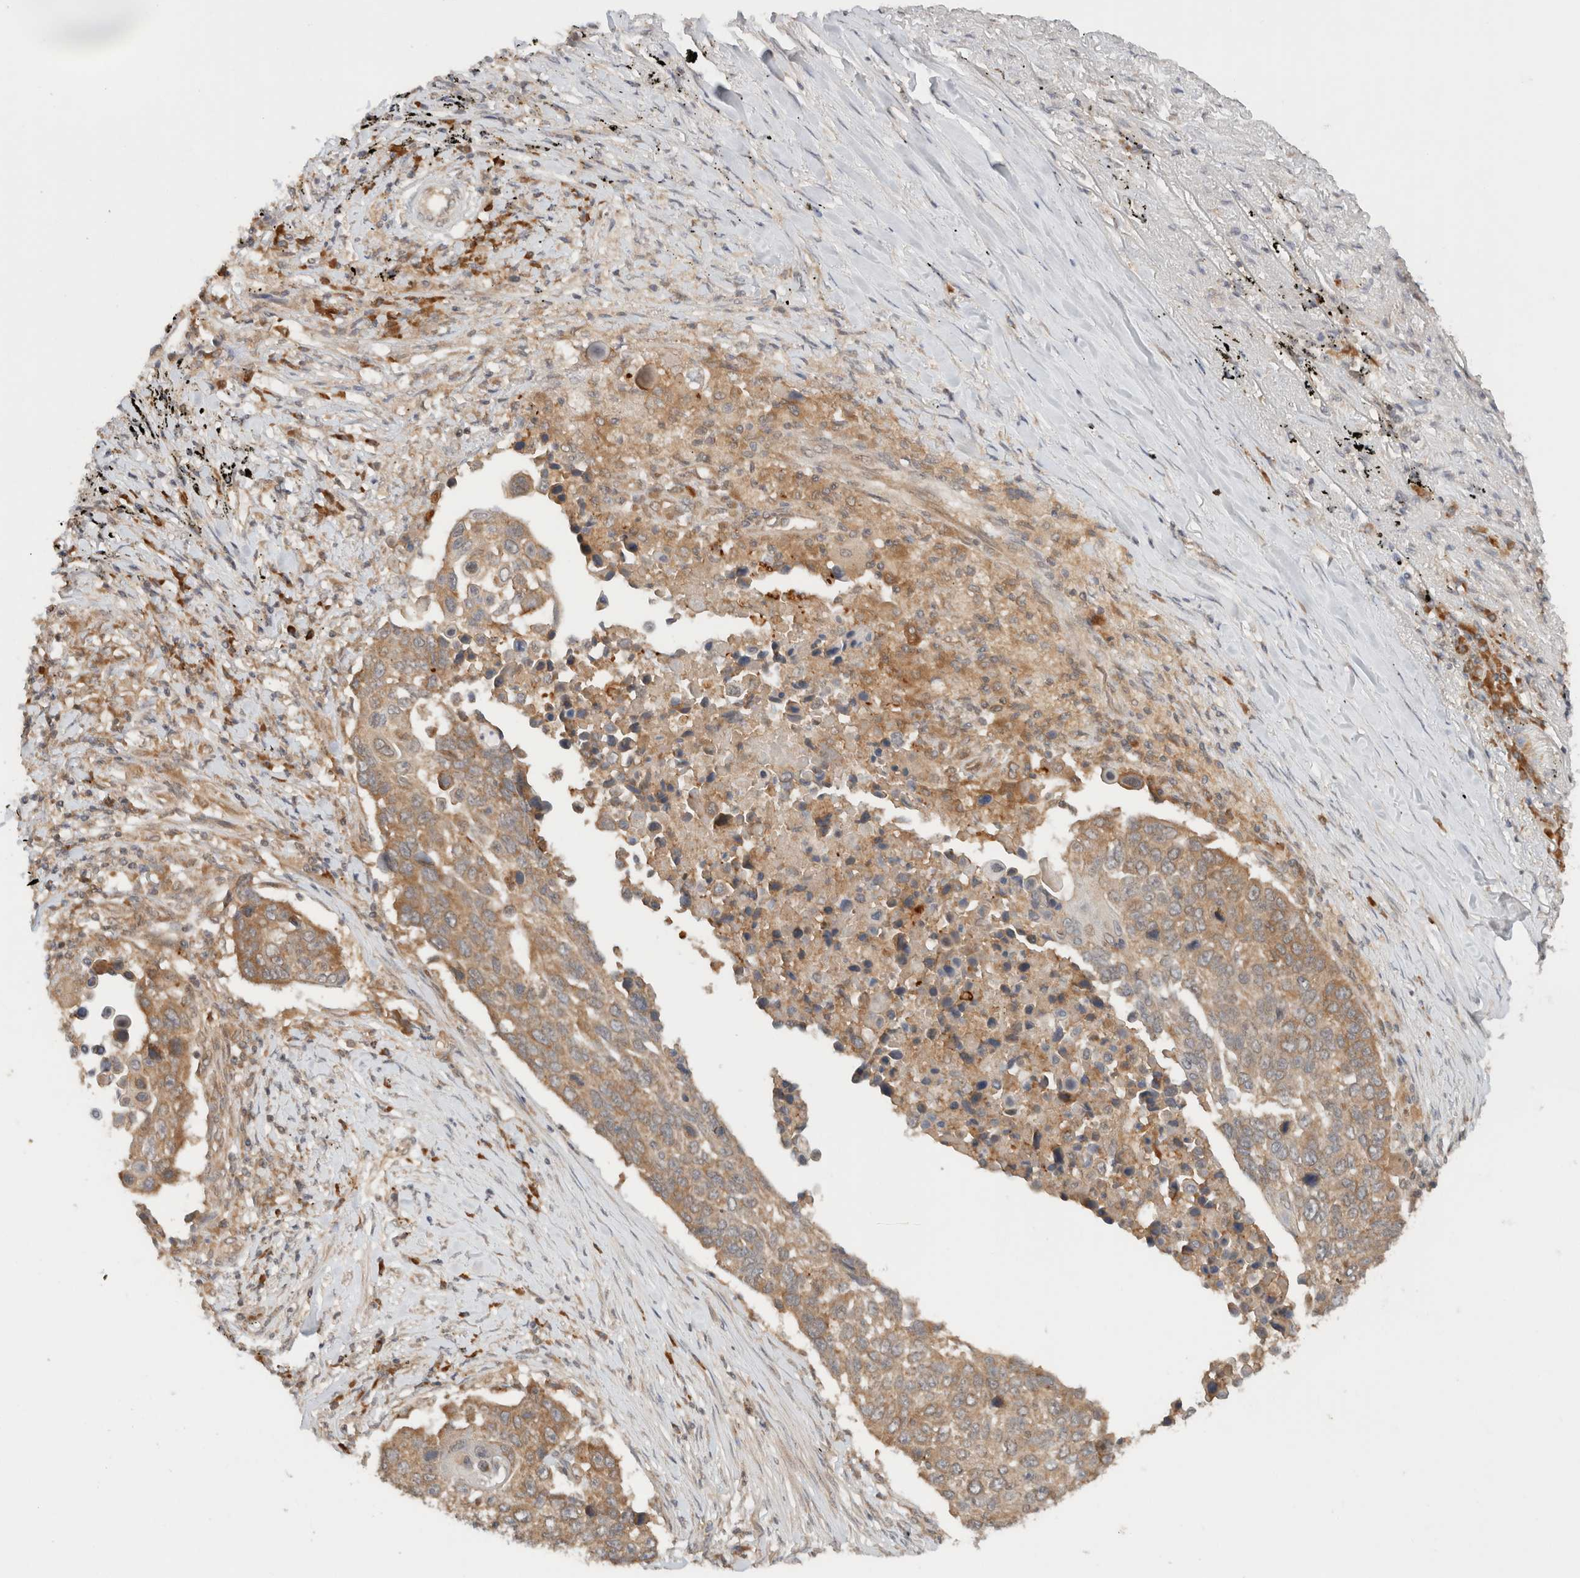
{"staining": {"intensity": "moderate", "quantity": ">75%", "location": "cytoplasmic/membranous"}, "tissue": "lung cancer", "cell_type": "Tumor cells", "image_type": "cancer", "snomed": [{"axis": "morphology", "description": "Squamous cell carcinoma, NOS"}, {"axis": "topography", "description": "Lung"}], "caption": "A photomicrograph of human lung cancer stained for a protein displays moderate cytoplasmic/membranous brown staining in tumor cells.", "gene": "ARFGEF2", "patient": {"sex": "male", "age": 66}}